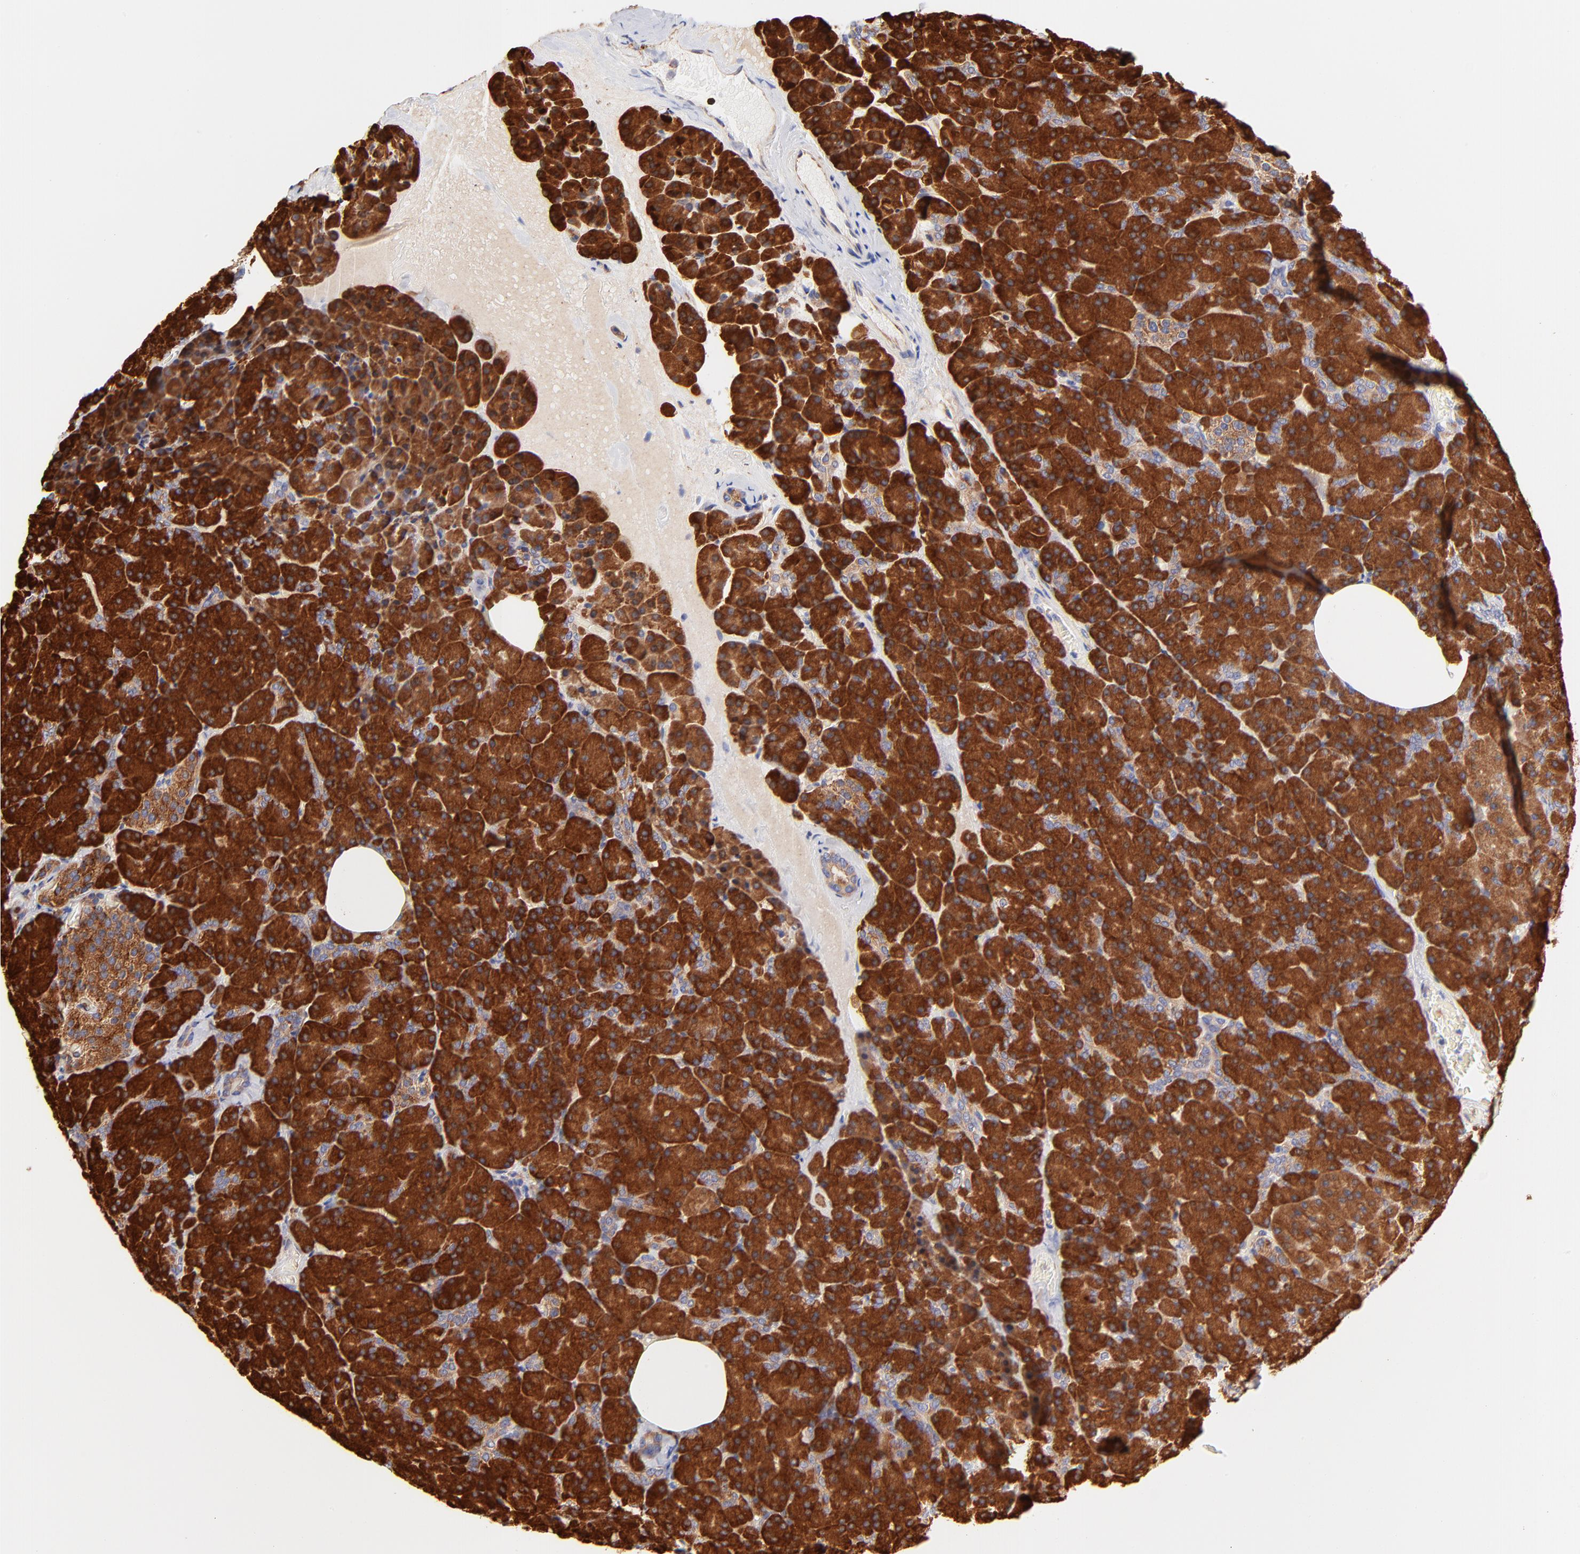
{"staining": {"intensity": "strong", "quantity": ">75%", "location": "cytoplasmic/membranous"}, "tissue": "pancreas", "cell_type": "Exocrine glandular cells", "image_type": "normal", "snomed": [{"axis": "morphology", "description": "Normal tissue, NOS"}, {"axis": "topography", "description": "Pancreas"}], "caption": "Immunohistochemical staining of normal pancreas shows >75% levels of strong cytoplasmic/membranous protein staining in about >75% of exocrine glandular cells.", "gene": "RPL27", "patient": {"sex": "female", "age": 35}}